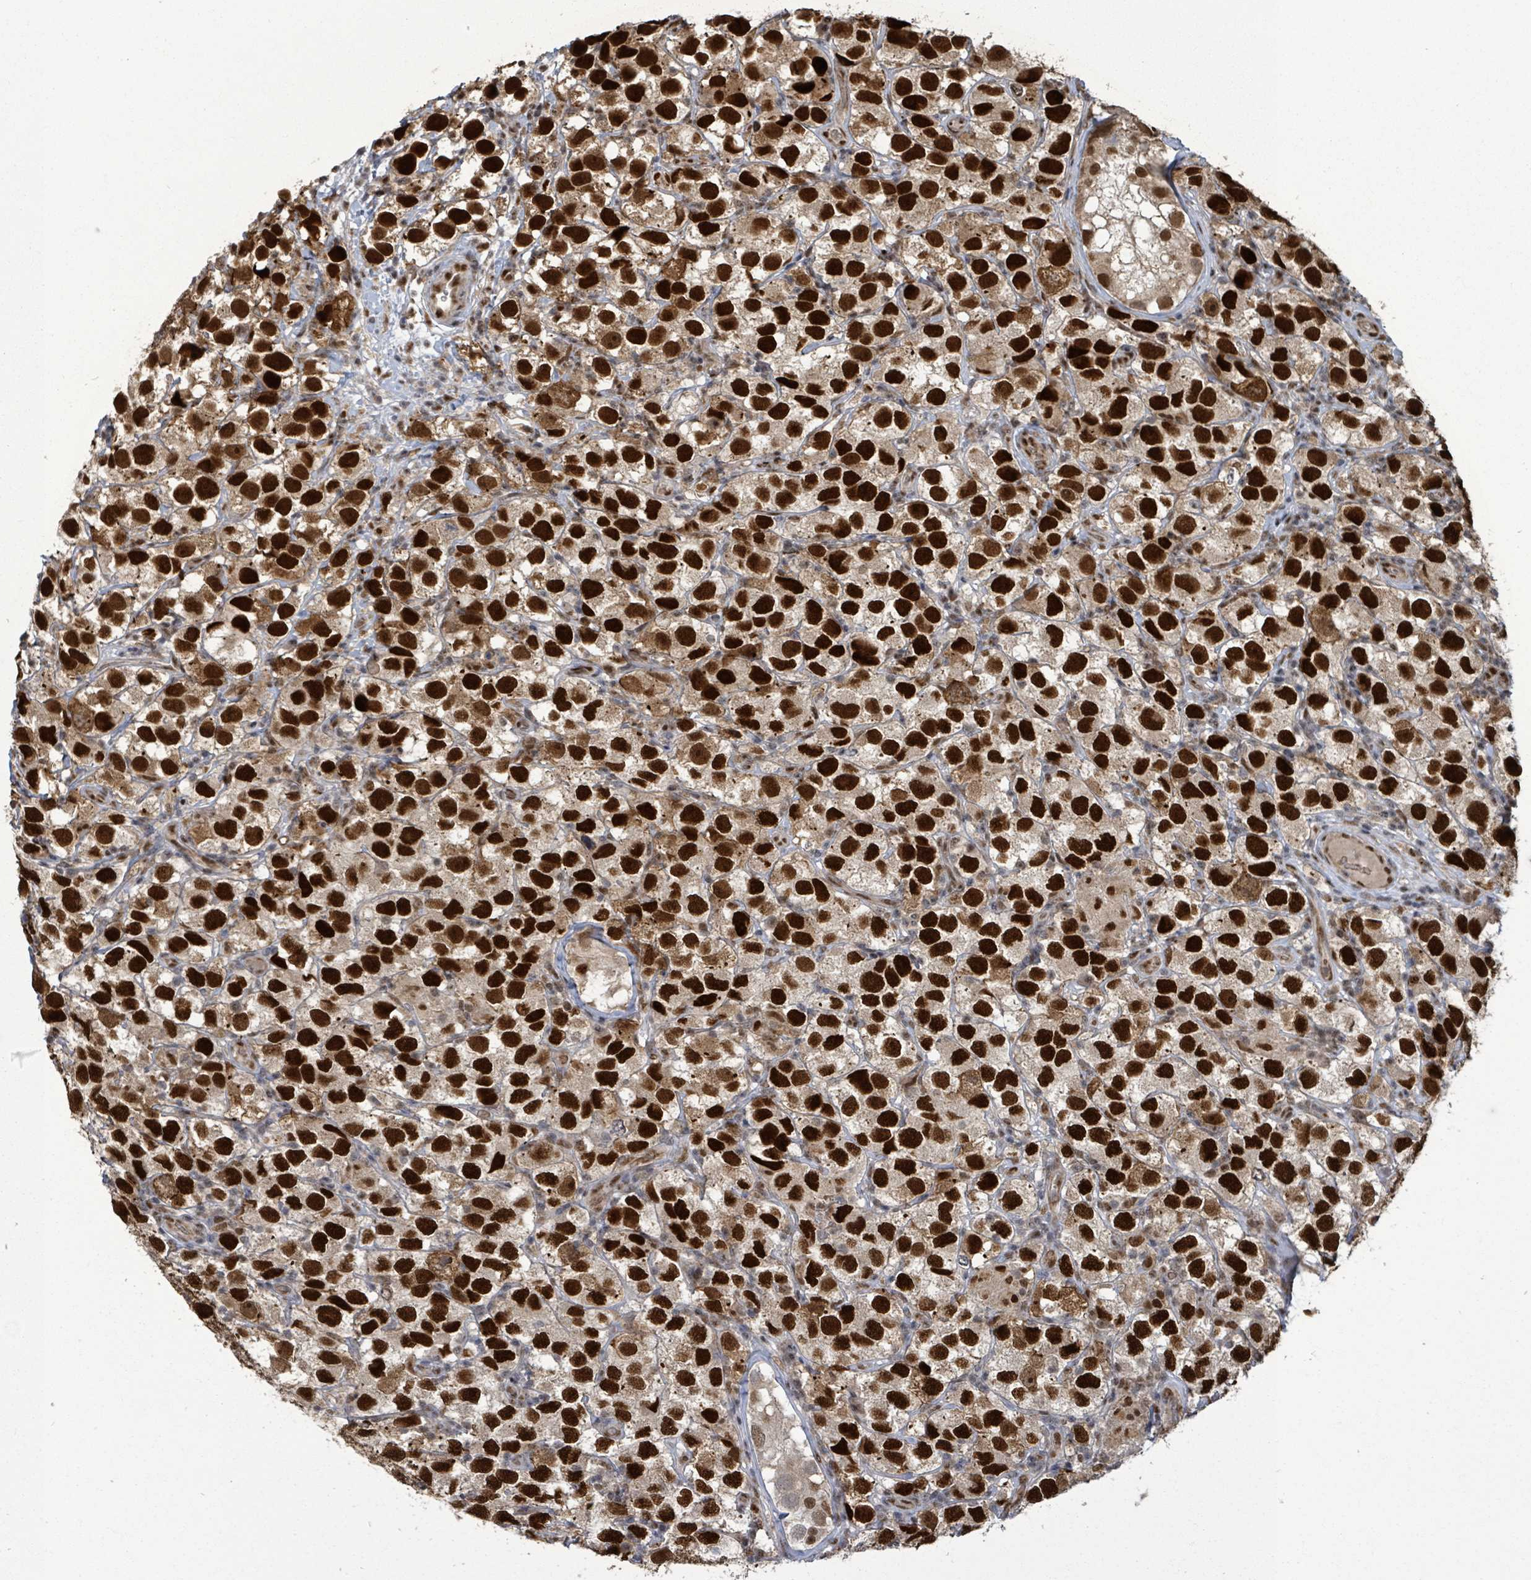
{"staining": {"intensity": "strong", "quantity": ">75%", "location": "nuclear"}, "tissue": "testis cancer", "cell_type": "Tumor cells", "image_type": "cancer", "snomed": [{"axis": "morphology", "description": "Seminoma, NOS"}, {"axis": "topography", "description": "Testis"}], "caption": "Strong nuclear protein staining is present in about >75% of tumor cells in testis cancer (seminoma). (Brightfield microscopy of DAB IHC at high magnification).", "gene": "PATZ1", "patient": {"sex": "male", "age": 26}}